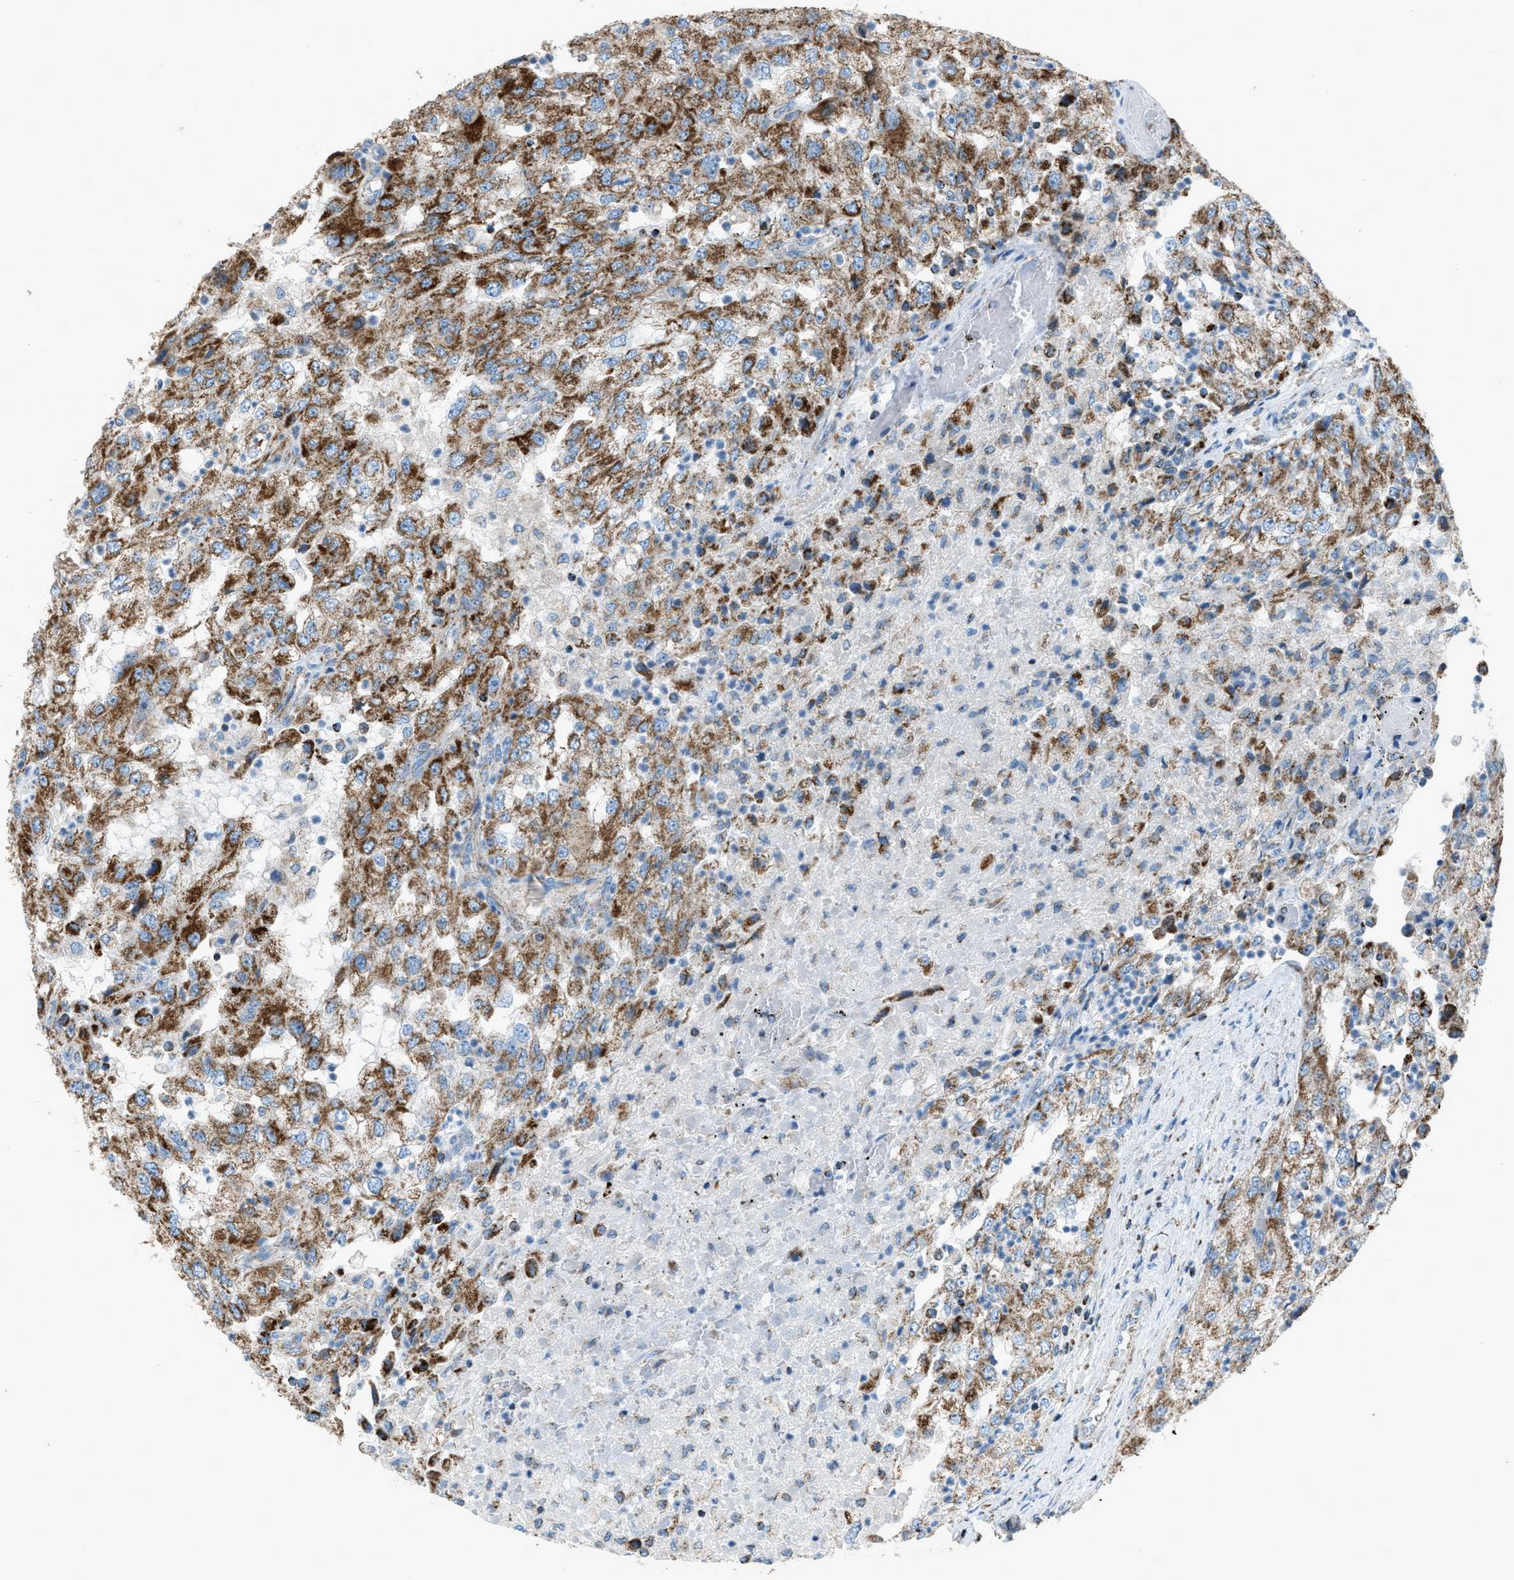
{"staining": {"intensity": "moderate", "quantity": ">75%", "location": "cytoplasmic/membranous"}, "tissue": "renal cancer", "cell_type": "Tumor cells", "image_type": "cancer", "snomed": [{"axis": "morphology", "description": "Adenocarcinoma, NOS"}, {"axis": "topography", "description": "Kidney"}], "caption": "Immunohistochemical staining of renal adenocarcinoma exhibits moderate cytoplasmic/membranous protein staining in about >75% of tumor cells.", "gene": "MDH2", "patient": {"sex": "female", "age": 54}}